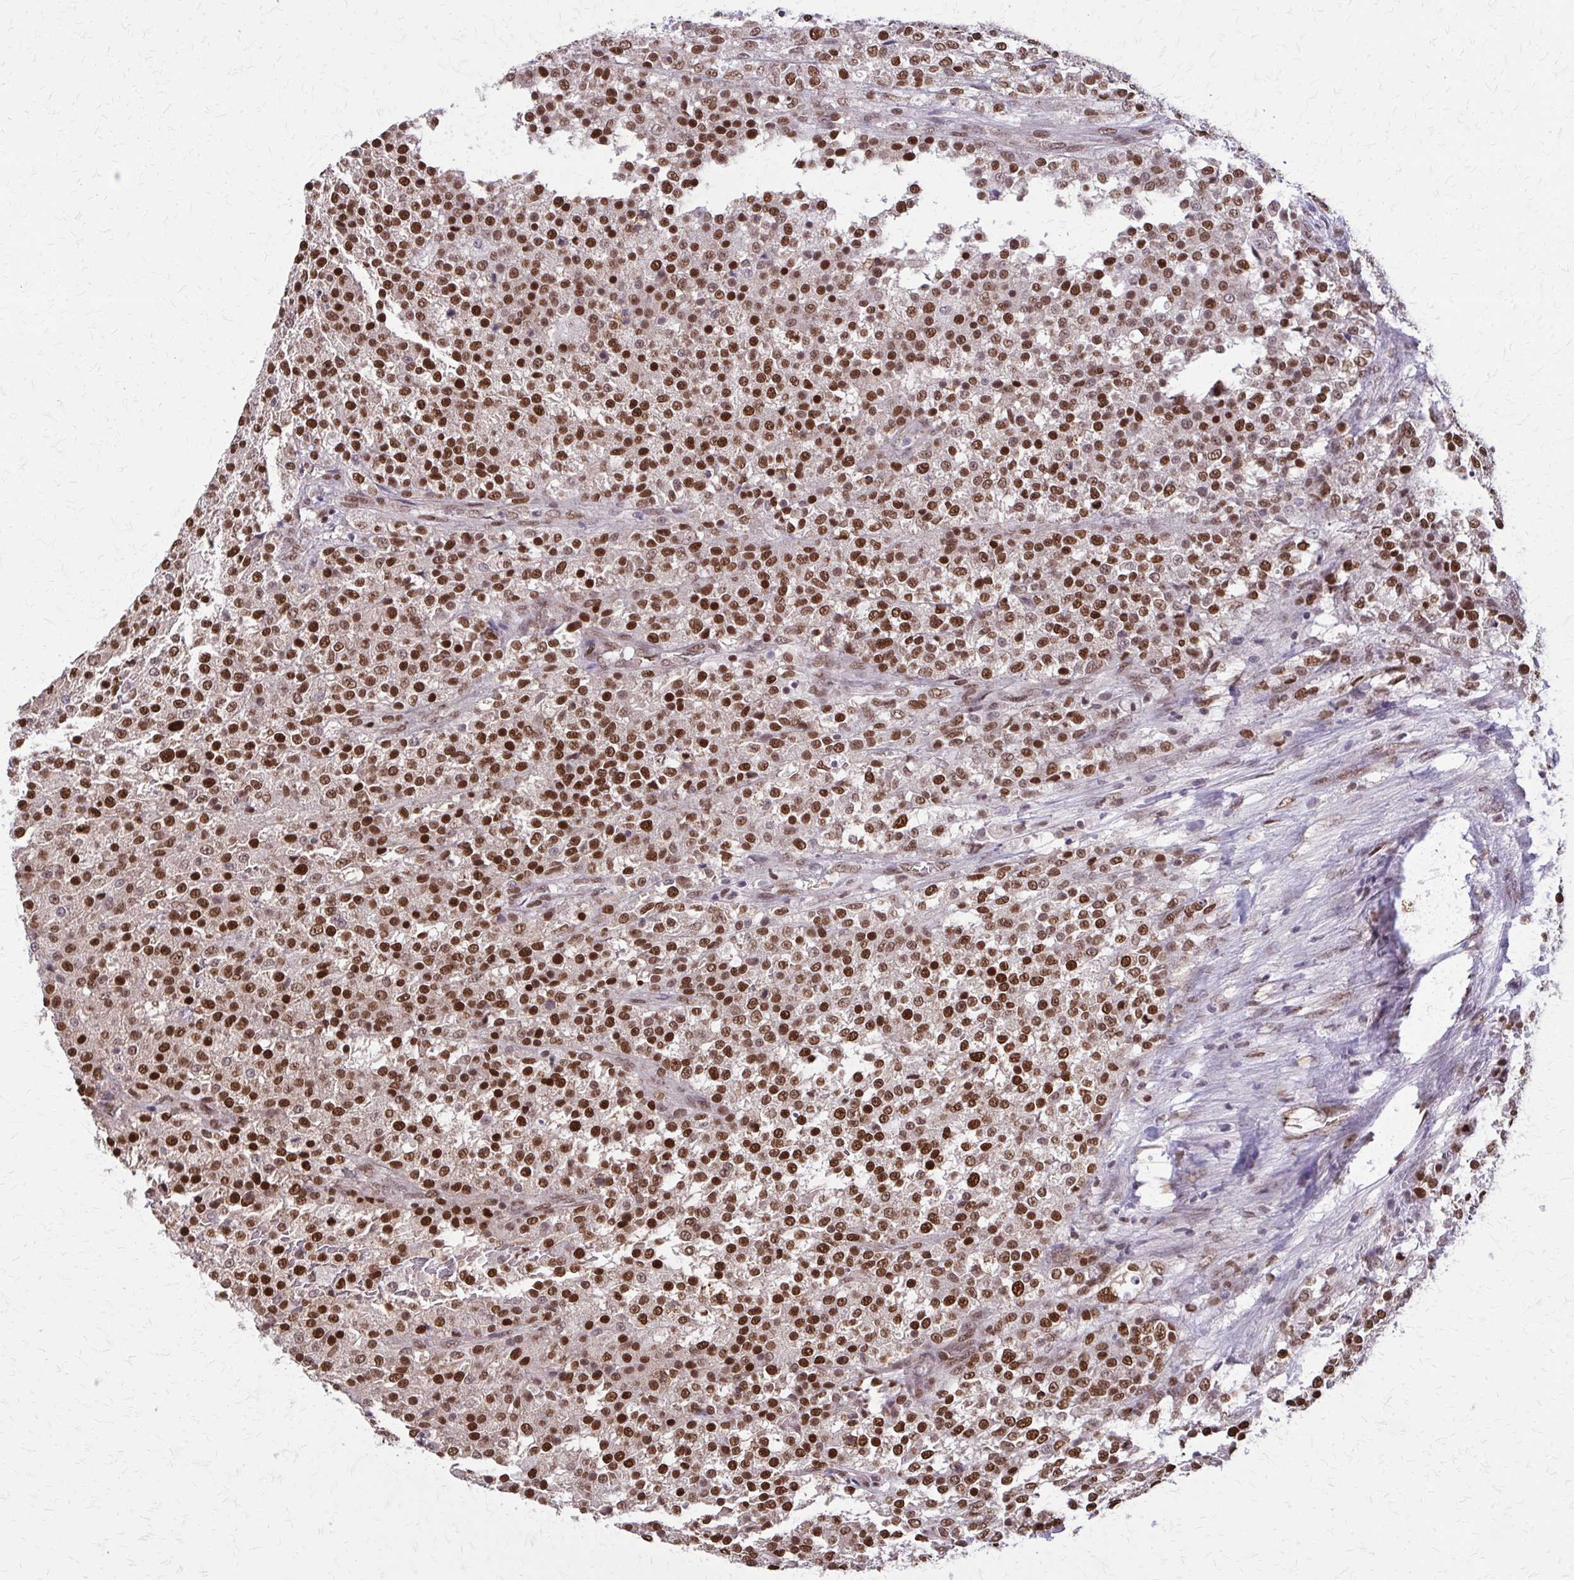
{"staining": {"intensity": "strong", "quantity": ">75%", "location": "nuclear"}, "tissue": "testis cancer", "cell_type": "Tumor cells", "image_type": "cancer", "snomed": [{"axis": "morphology", "description": "Seminoma, NOS"}, {"axis": "topography", "description": "Testis"}], "caption": "Strong nuclear expression is identified in about >75% of tumor cells in testis seminoma. (brown staining indicates protein expression, while blue staining denotes nuclei).", "gene": "TTF1", "patient": {"sex": "male", "age": 59}}